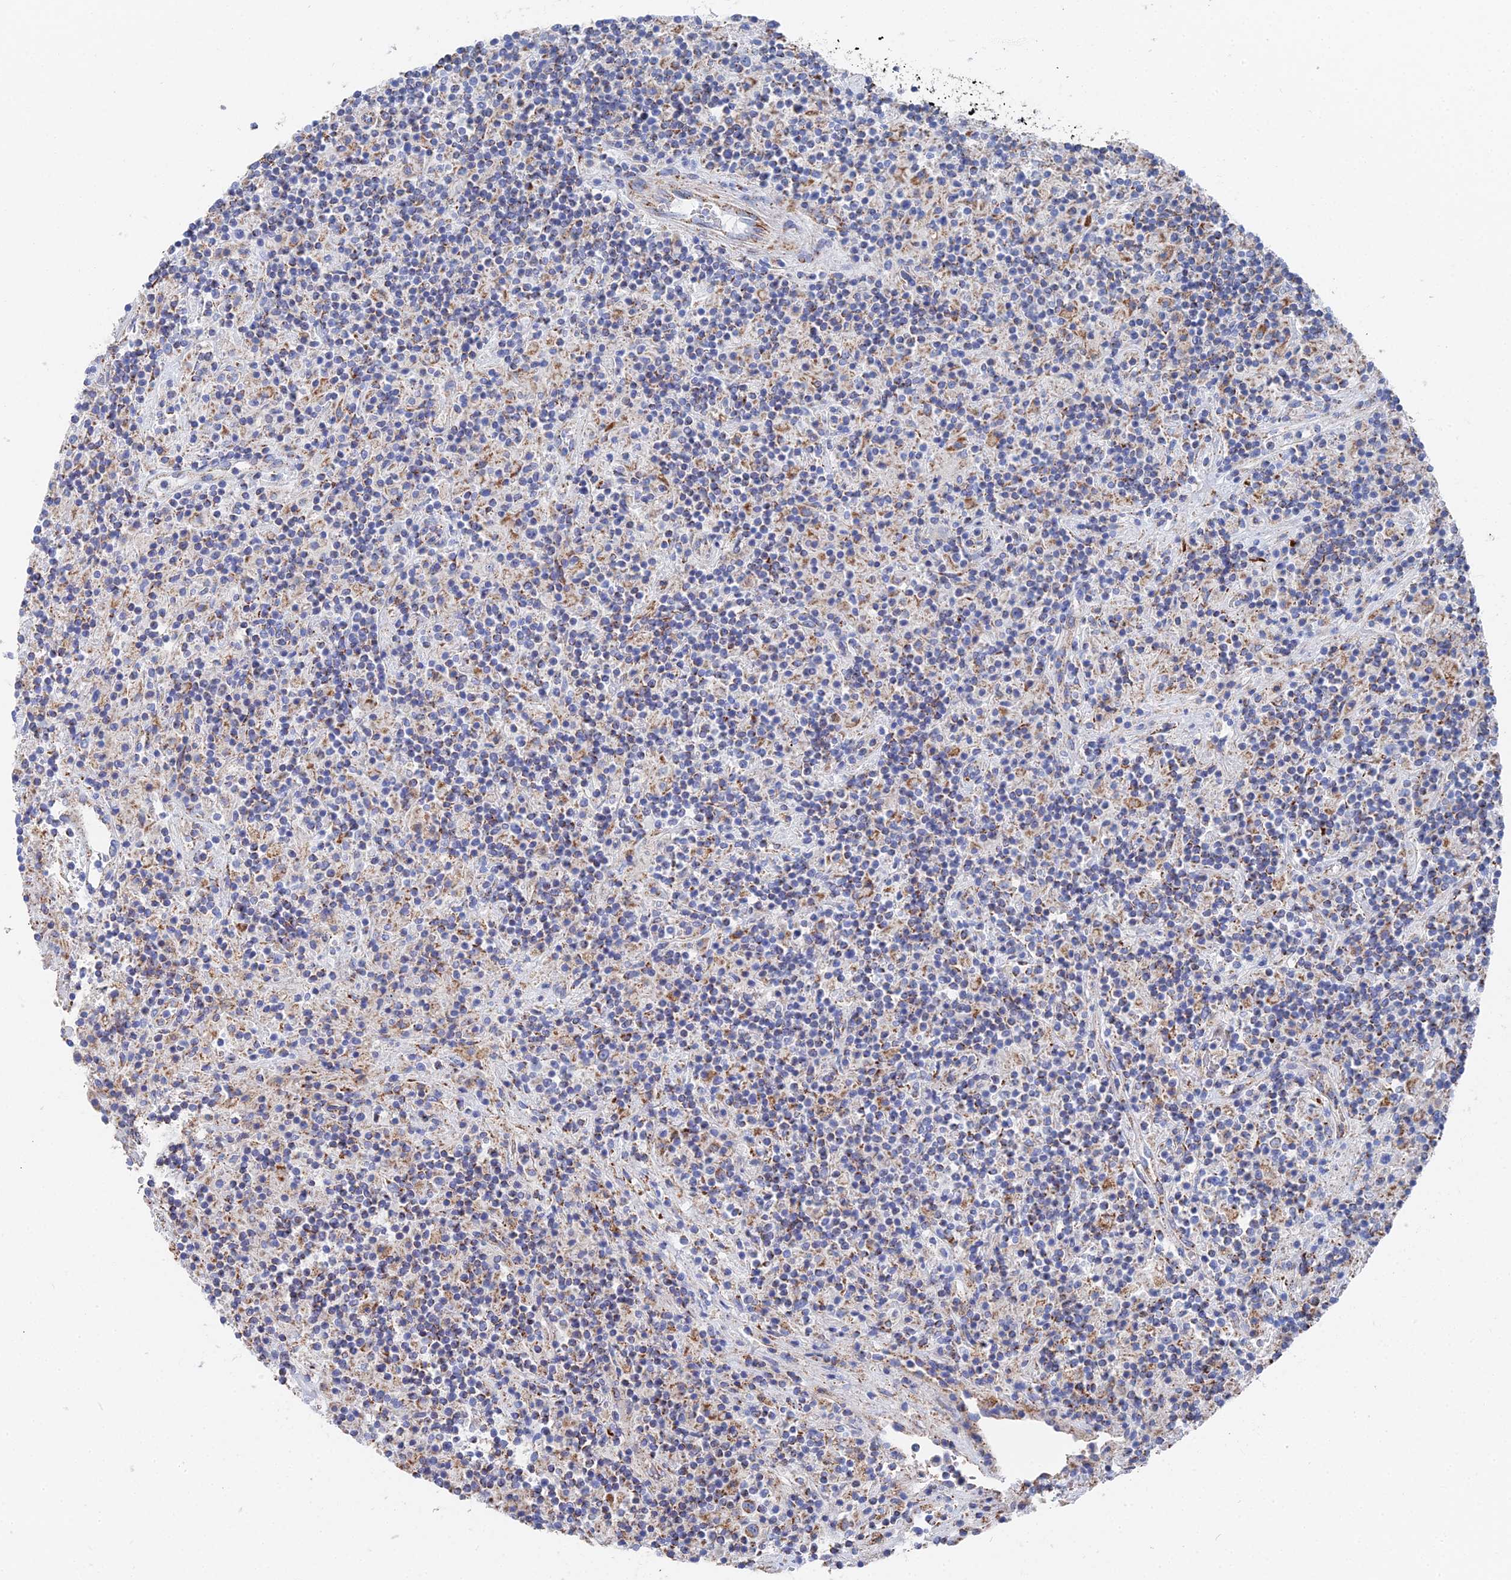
{"staining": {"intensity": "moderate", "quantity": "25%-75%", "location": "cytoplasmic/membranous"}, "tissue": "lymphoma", "cell_type": "Tumor cells", "image_type": "cancer", "snomed": [{"axis": "morphology", "description": "Hodgkin's disease, NOS"}, {"axis": "topography", "description": "Lymph node"}], "caption": "Hodgkin's disease was stained to show a protein in brown. There is medium levels of moderate cytoplasmic/membranous positivity in approximately 25%-75% of tumor cells.", "gene": "IFT80", "patient": {"sex": "male", "age": 70}}